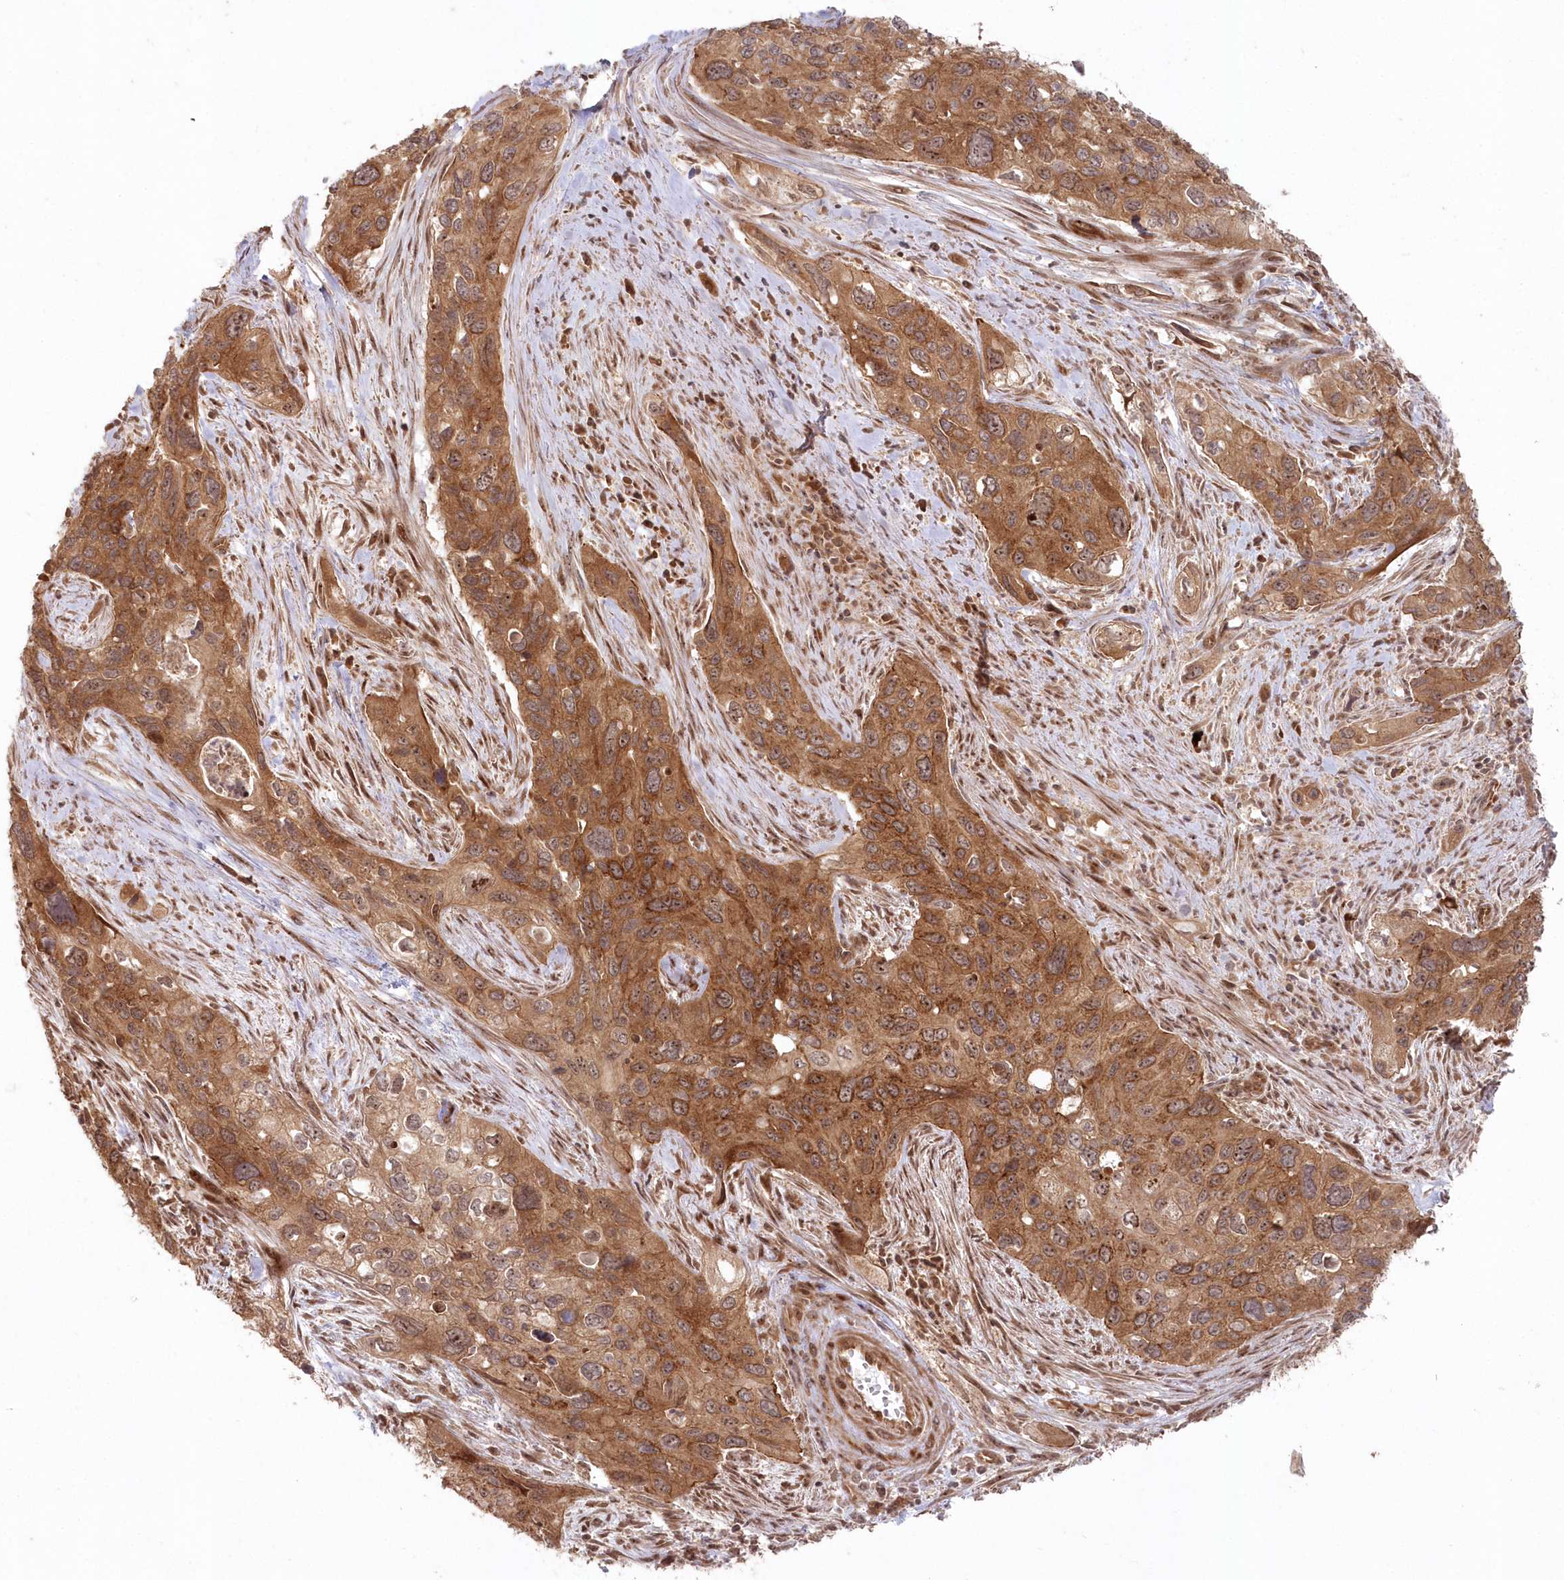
{"staining": {"intensity": "moderate", "quantity": ">75%", "location": "cytoplasmic/membranous"}, "tissue": "cervical cancer", "cell_type": "Tumor cells", "image_type": "cancer", "snomed": [{"axis": "morphology", "description": "Squamous cell carcinoma, NOS"}, {"axis": "topography", "description": "Cervix"}], "caption": "Cervical cancer (squamous cell carcinoma) tissue reveals moderate cytoplasmic/membranous positivity in about >75% of tumor cells, visualized by immunohistochemistry.", "gene": "SERINC1", "patient": {"sex": "female", "age": 55}}